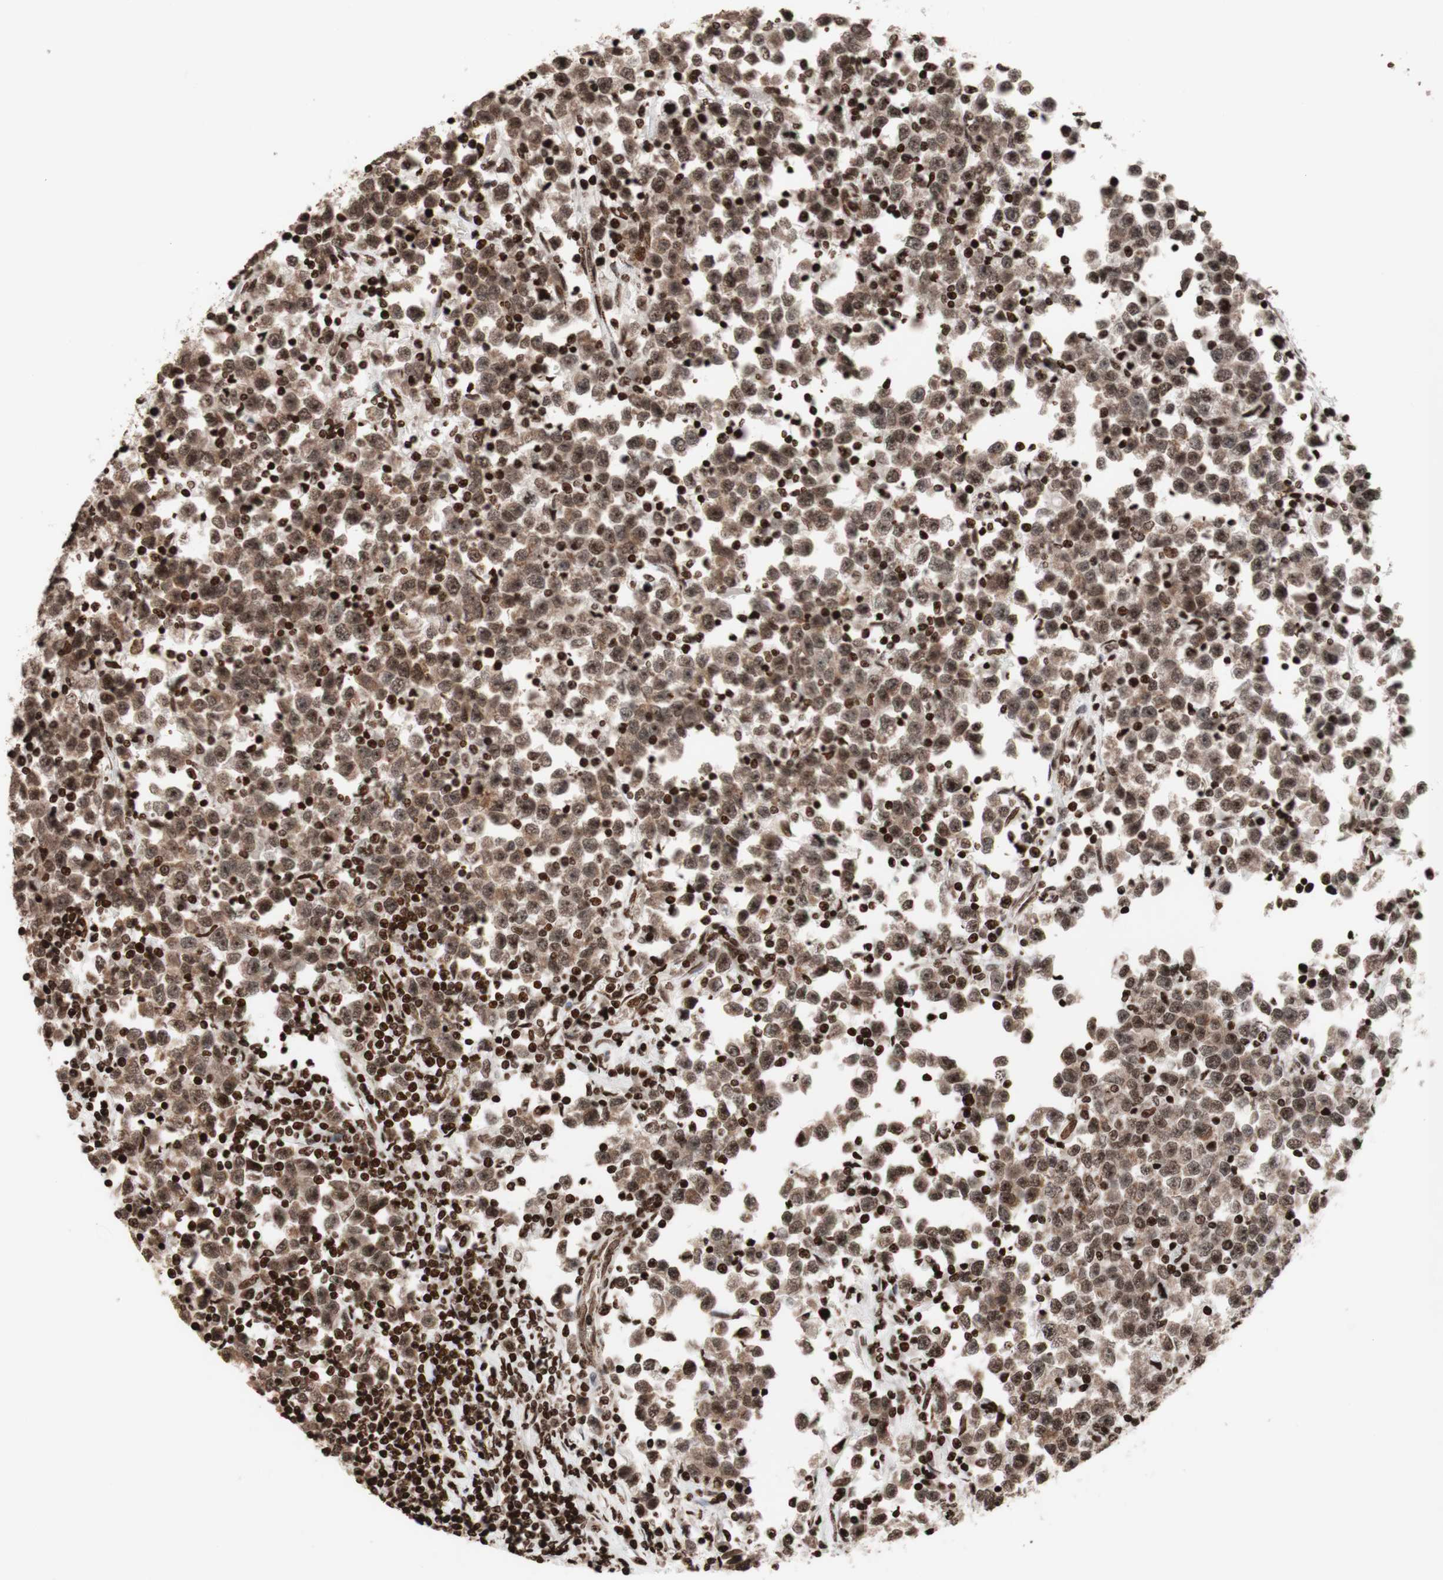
{"staining": {"intensity": "moderate", "quantity": ">75%", "location": "cytoplasmic/membranous,nuclear"}, "tissue": "testis cancer", "cell_type": "Tumor cells", "image_type": "cancer", "snomed": [{"axis": "morphology", "description": "Seminoma, NOS"}, {"axis": "topography", "description": "Testis"}], "caption": "This is an image of immunohistochemistry (IHC) staining of seminoma (testis), which shows moderate staining in the cytoplasmic/membranous and nuclear of tumor cells.", "gene": "NCAPD2", "patient": {"sex": "male", "age": 43}}